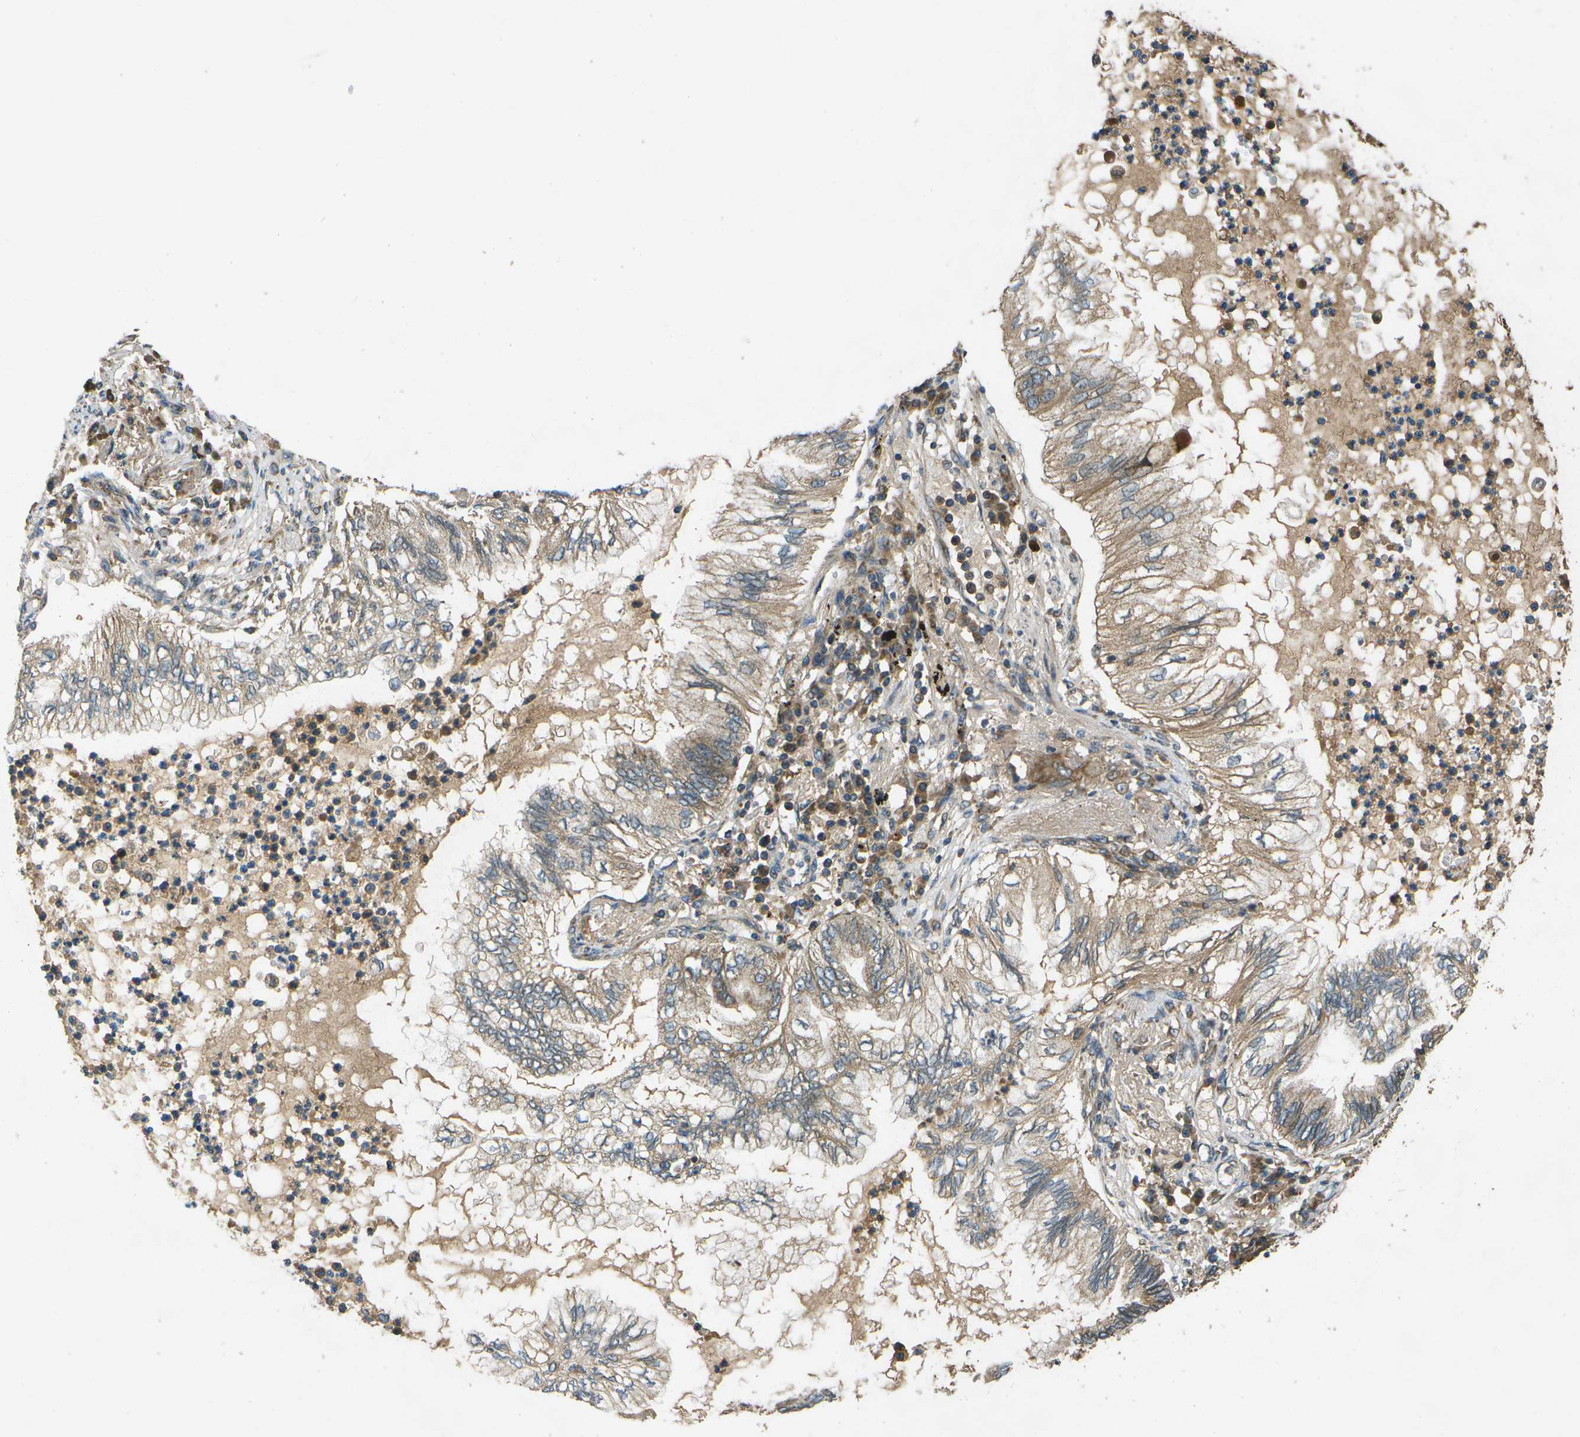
{"staining": {"intensity": "moderate", "quantity": ">75%", "location": "cytoplasmic/membranous"}, "tissue": "lung cancer", "cell_type": "Tumor cells", "image_type": "cancer", "snomed": [{"axis": "morphology", "description": "Normal tissue, NOS"}, {"axis": "morphology", "description": "Adenocarcinoma, NOS"}, {"axis": "topography", "description": "Bronchus"}, {"axis": "topography", "description": "Lung"}], "caption": "IHC photomicrograph of neoplastic tissue: human lung cancer stained using IHC reveals medium levels of moderate protein expression localized specifically in the cytoplasmic/membranous of tumor cells, appearing as a cytoplasmic/membranous brown color.", "gene": "HFE", "patient": {"sex": "female", "age": 70}}